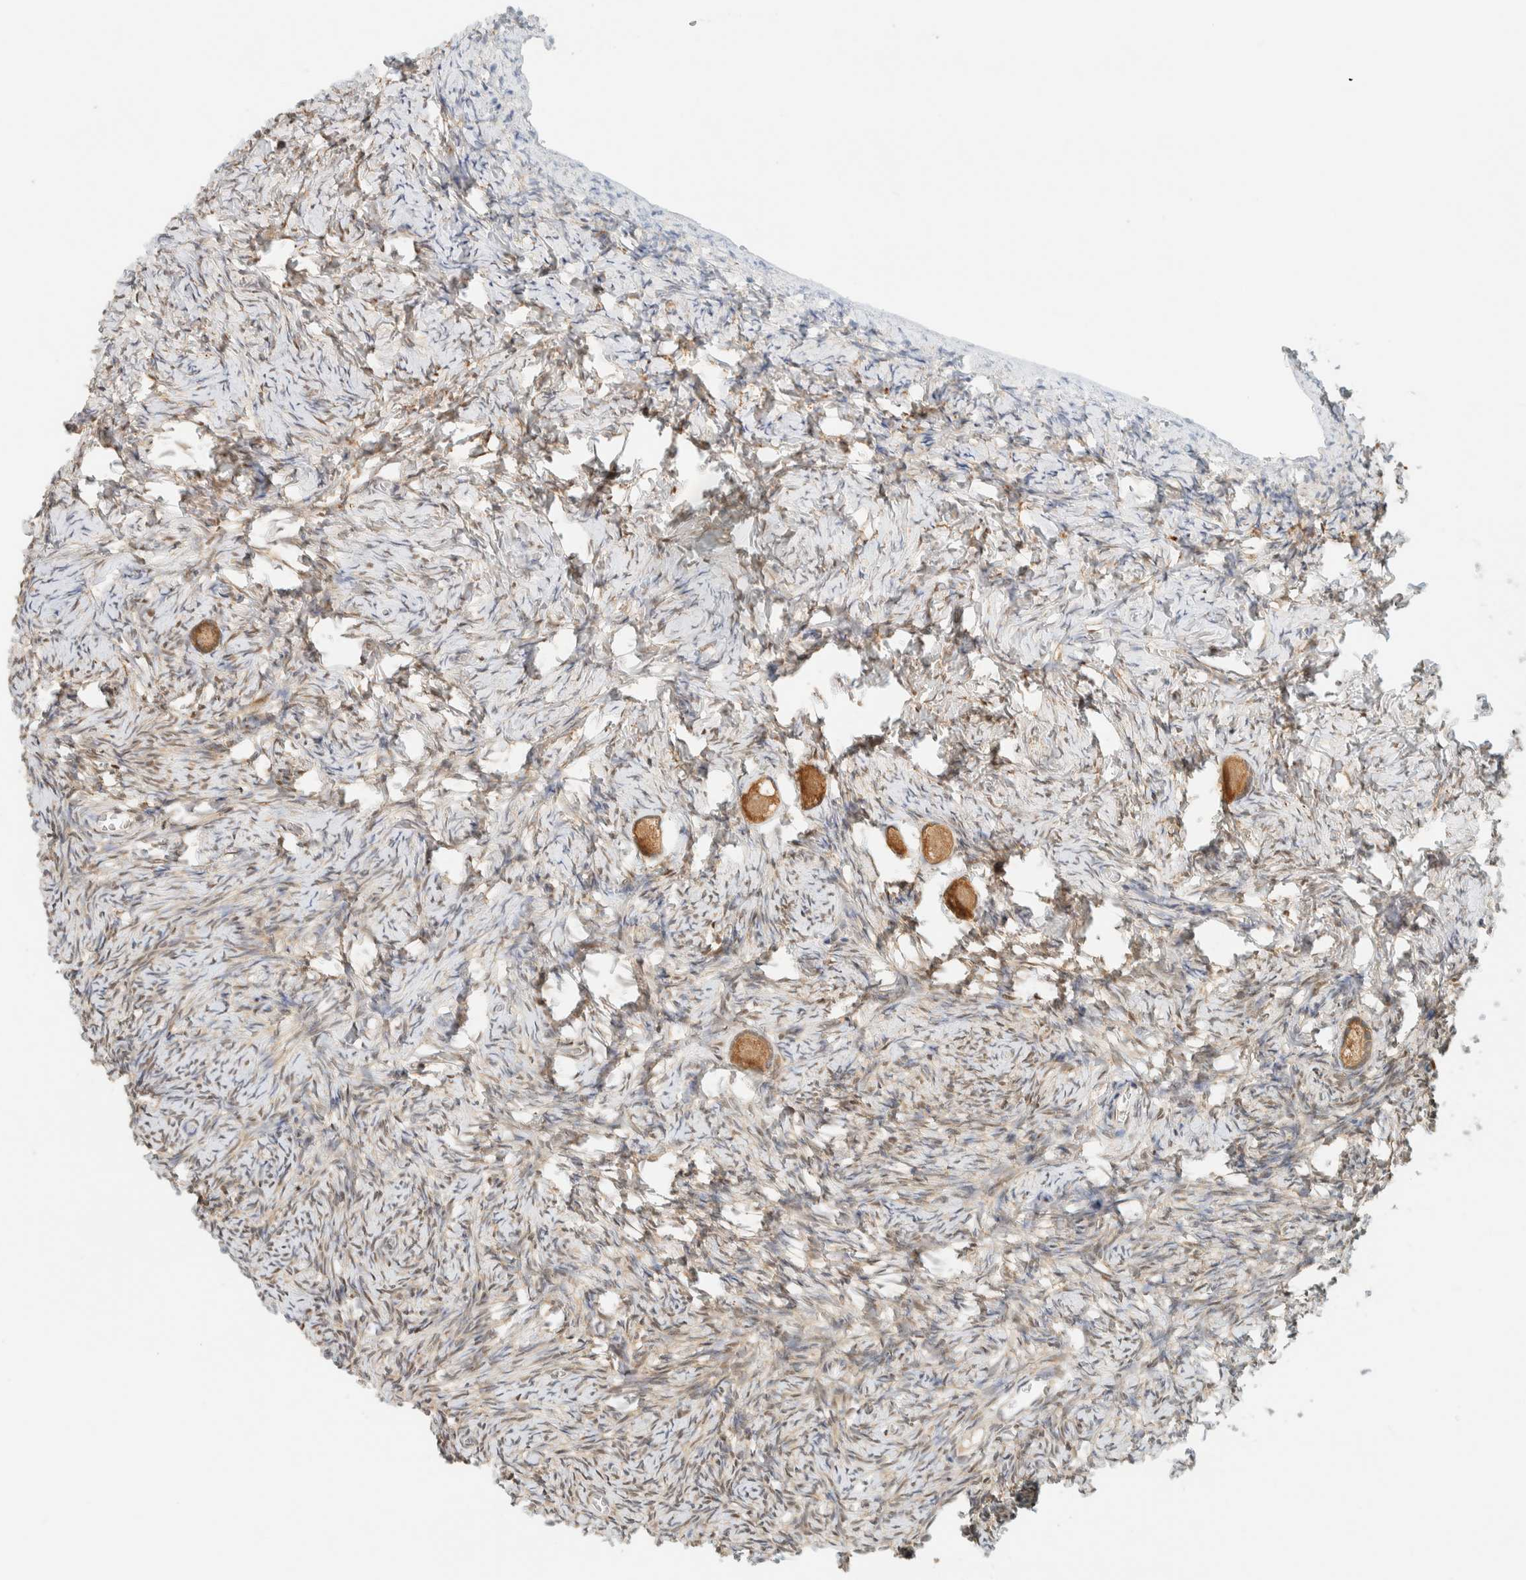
{"staining": {"intensity": "moderate", "quantity": ">75%", "location": "cytoplasmic/membranous"}, "tissue": "ovary", "cell_type": "Follicle cells", "image_type": "normal", "snomed": [{"axis": "morphology", "description": "Normal tissue, NOS"}, {"axis": "topography", "description": "Ovary"}], "caption": "Immunohistochemistry of normal ovary demonstrates medium levels of moderate cytoplasmic/membranous positivity in approximately >75% of follicle cells. Immunohistochemistry stains the protein of interest in brown and the nuclei are stained blue.", "gene": "ZBTB37", "patient": {"sex": "female", "age": 27}}